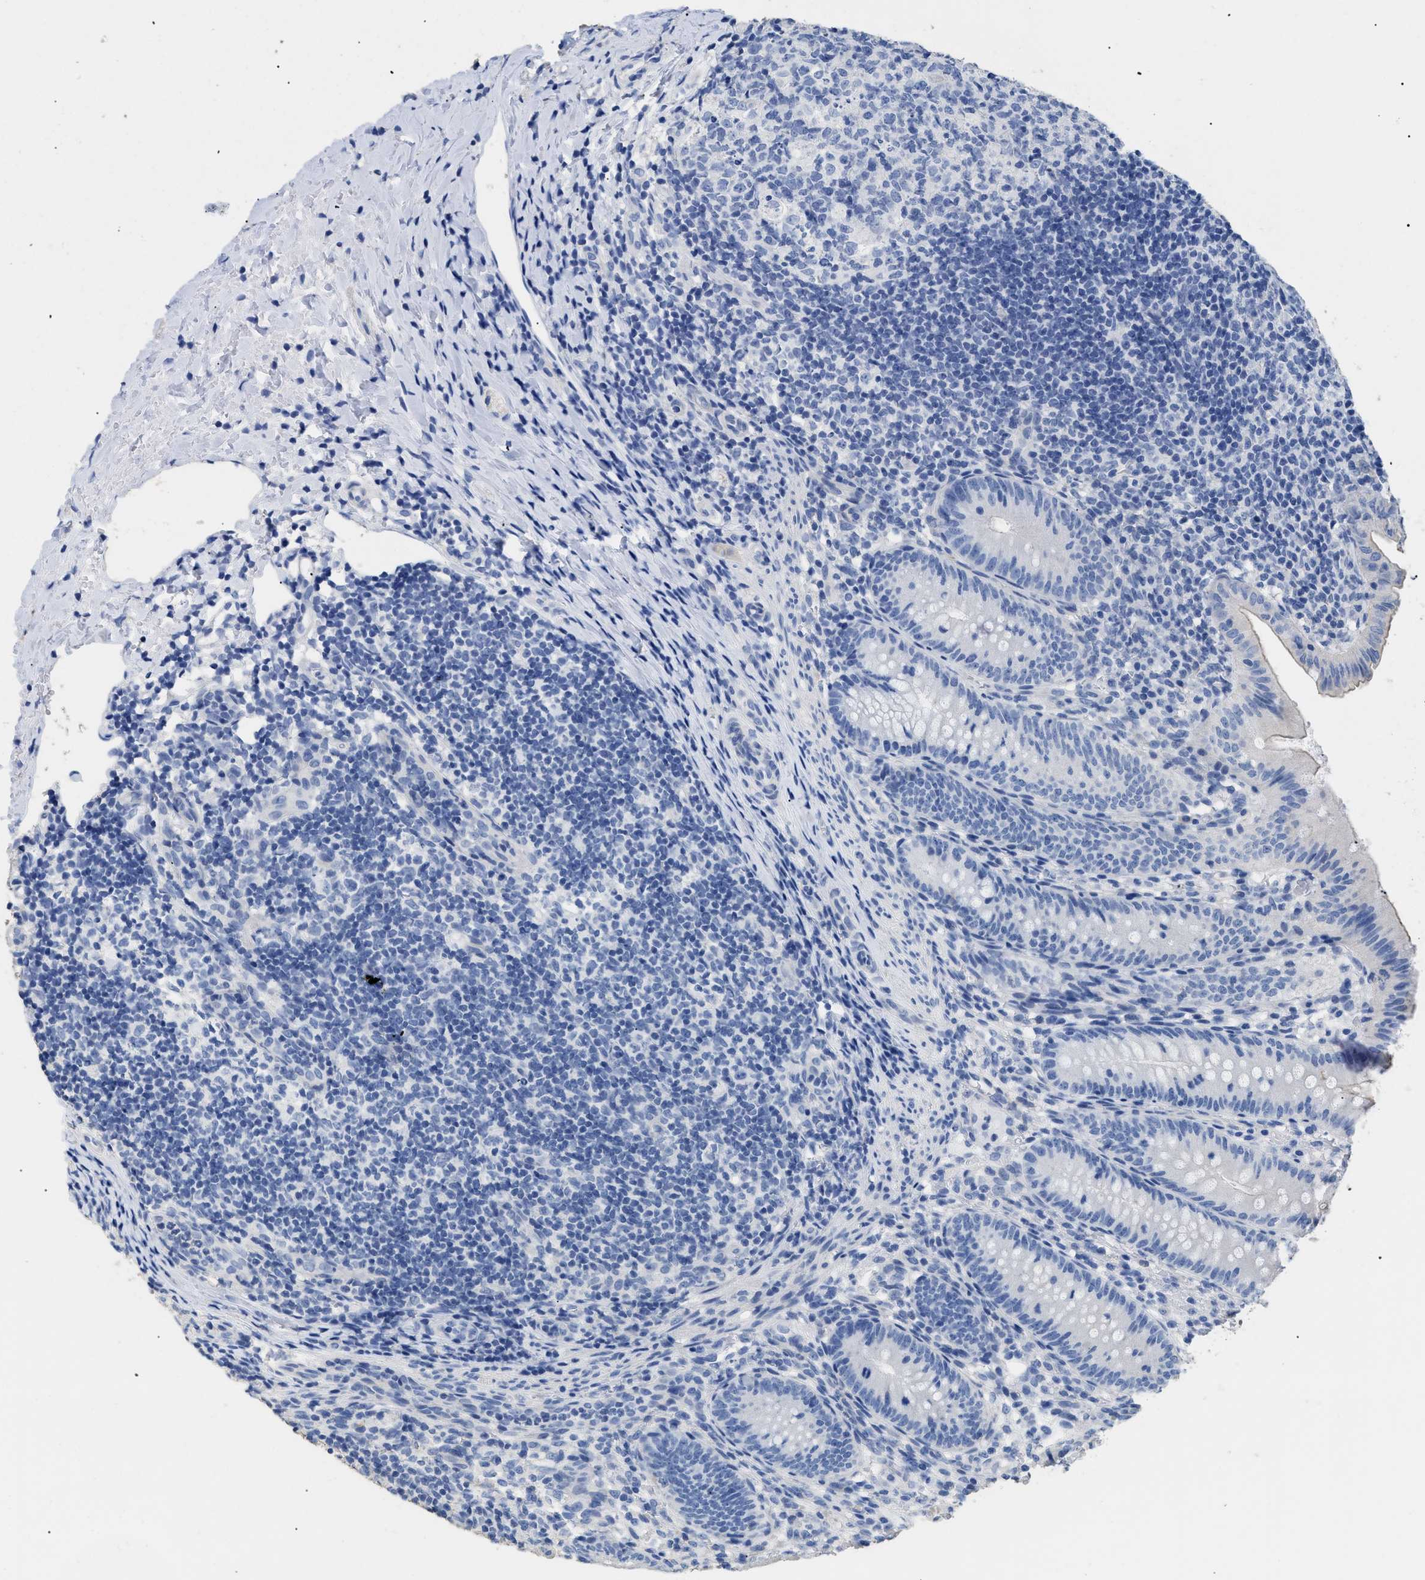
{"staining": {"intensity": "negative", "quantity": "none", "location": "none"}, "tissue": "appendix", "cell_type": "Glandular cells", "image_type": "normal", "snomed": [{"axis": "morphology", "description": "Normal tissue, NOS"}, {"axis": "topography", "description": "Appendix"}], "caption": "Immunohistochemistry (IHC) of benign human appendix reveals no positivity in glandular cells.", "gene": "DLC1", "patient": {"sex": "male", "age": 1}}